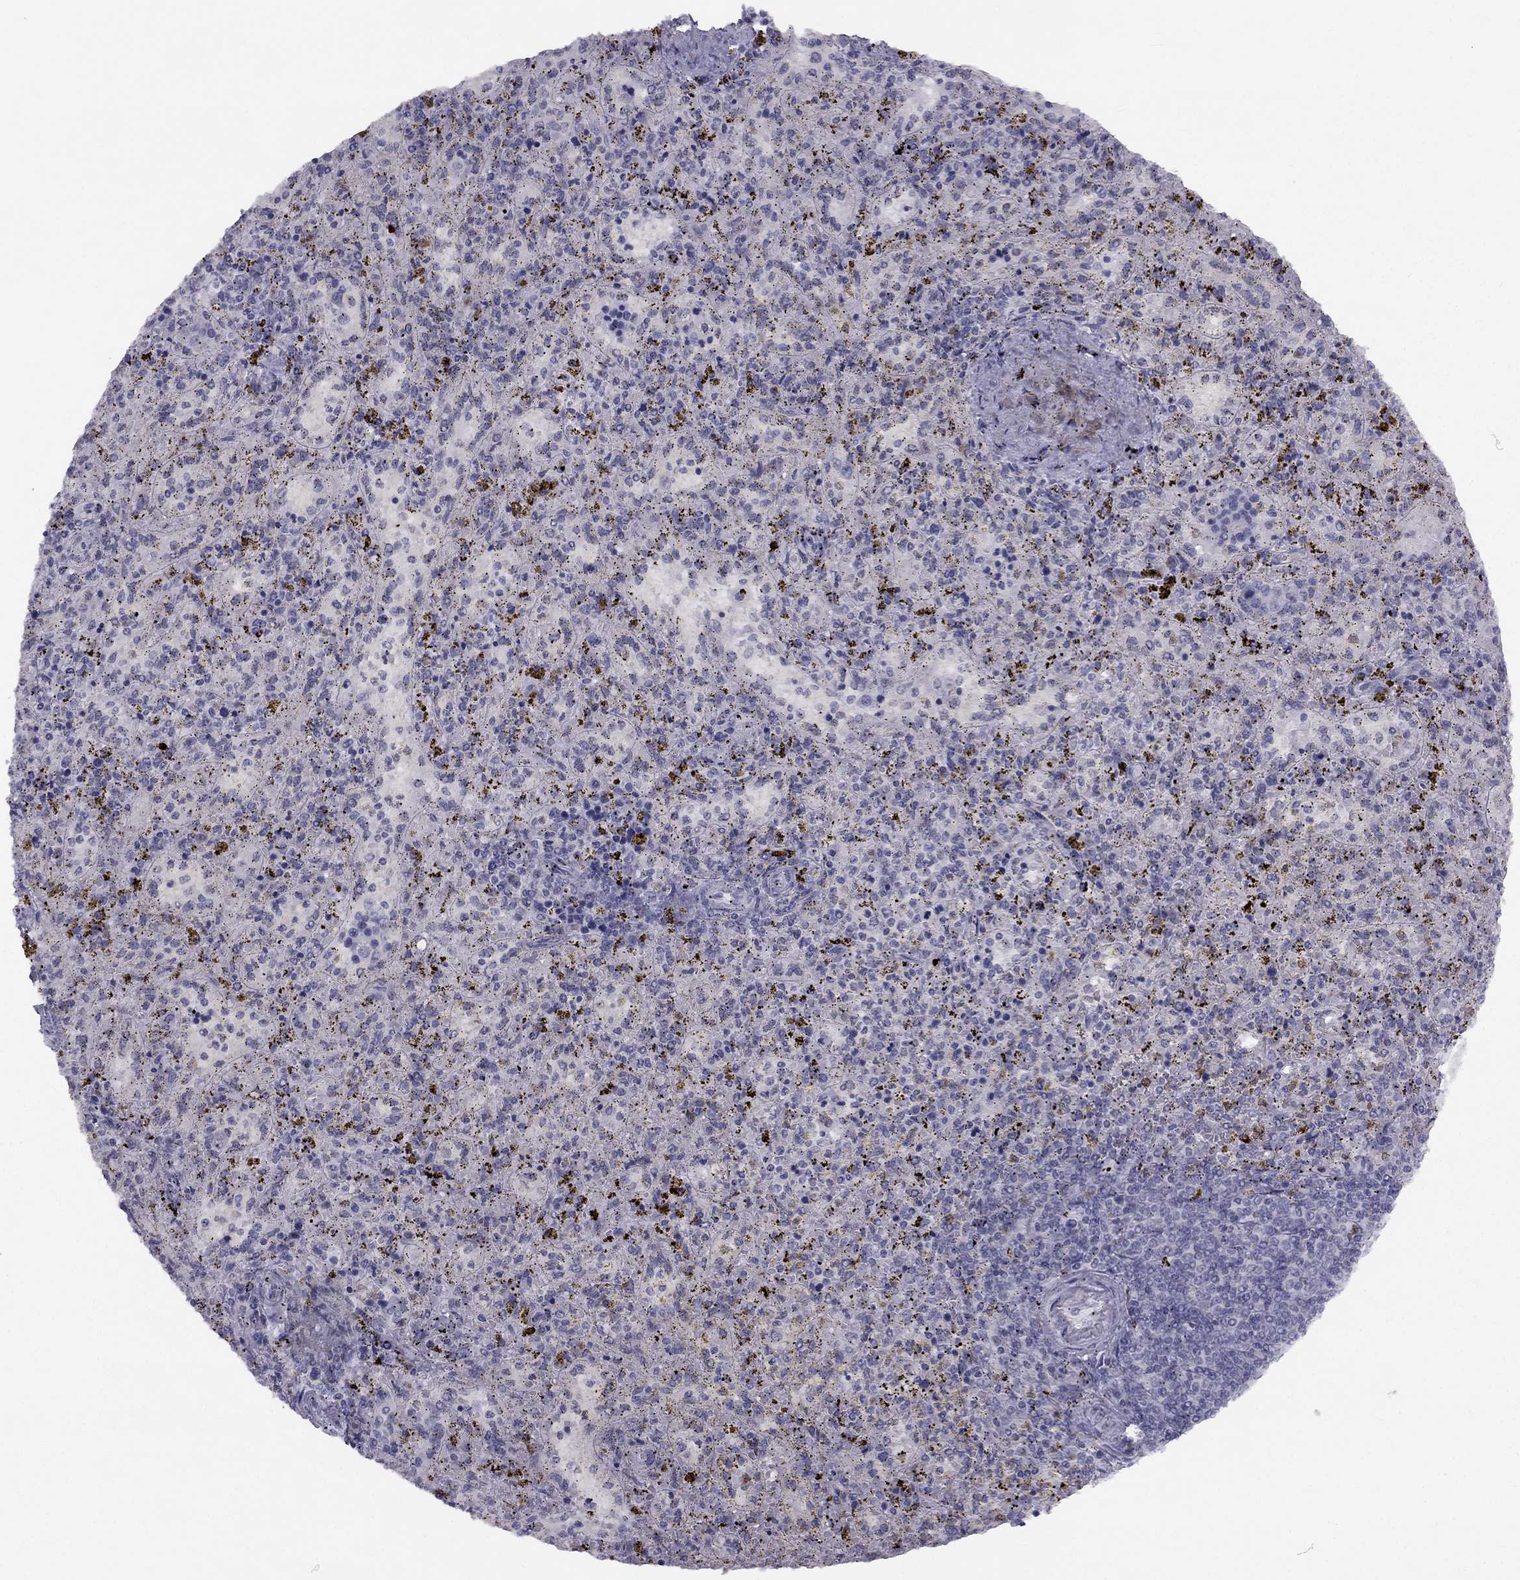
{"staining": {"intensity": "negative", "quantity": "none", "location": "none"}, "tissue": "spleen", "cell_type": "Cells in red pulp", "image_type": "normal", "snomed": [{"axis": "morphology", "description": "Normal tissue, NOS"}, {"axis": "topography", "description": "Spleen"}], "caption": "A histopathology image of human spleen is negative for staining in cells in red pulp. (Brightfield microscopy of DAB (3,3'-diaminobenzidine) immunohistochemistry (IHC) at high magnification).", "gene": "TRPS1", "patient": {"sex": "female", "age": 50}}